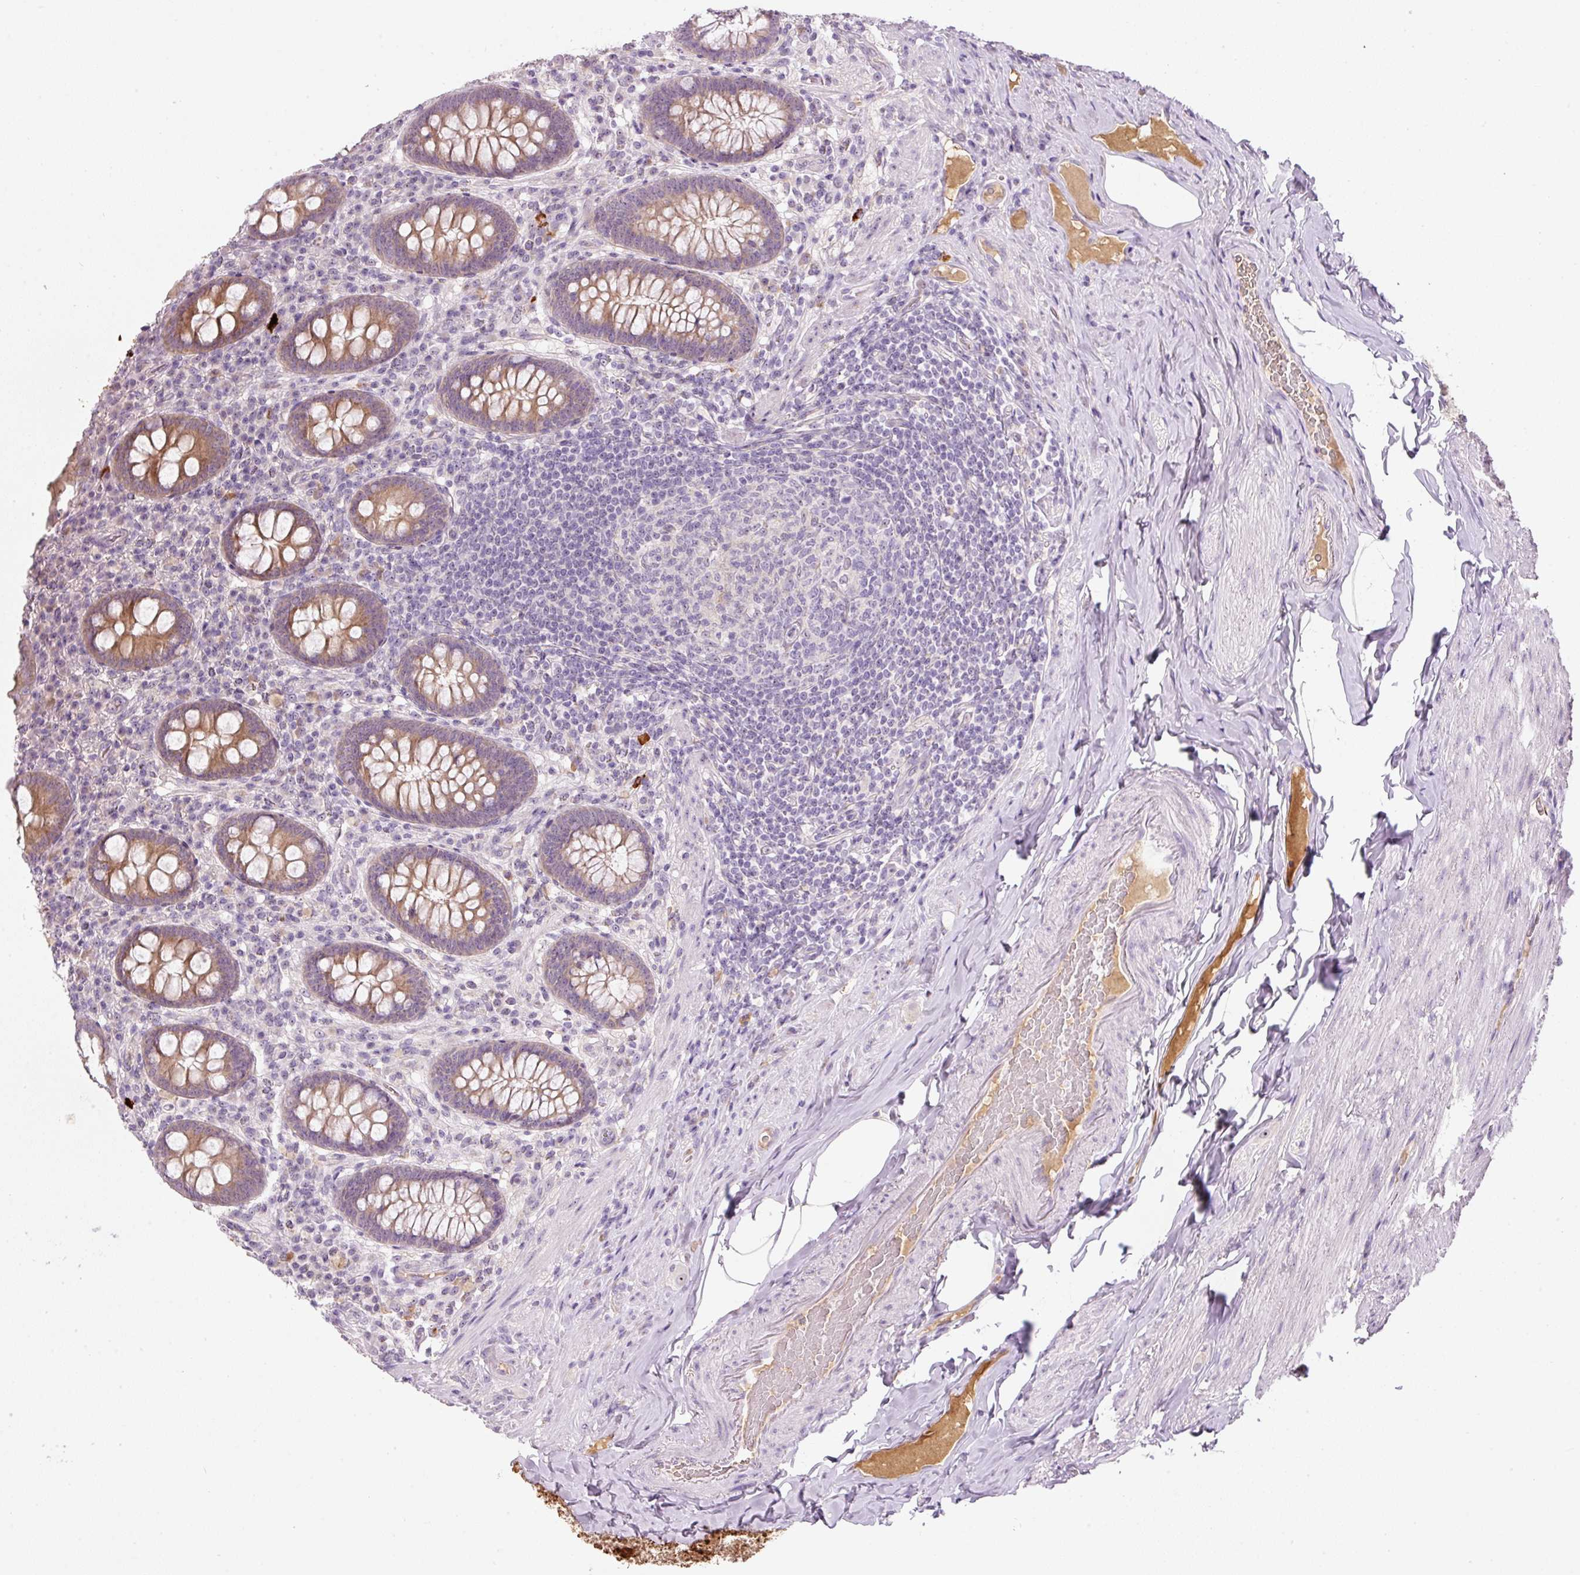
{"staining": {"intensity": "moderate", "quantity": ">75%", "location": "cytoplasmic/membranous"}, "tissue": "appendix", "cell_type": "Glandular cells", "image_type": "normal", "snomed": [{"axis": "morphology", "description": "Normal tissue, NOS"}, {"axis": "topography", "description": "Appendix"}], "caption": "Approximately >75% of glandular cells in normal human appendix demonstrate moderate cytoplasmic/membranous protein positivity as visualized by brown immunohistochemical staining.", "gene": "TMEM37", "patient": {"sex": "male", "age": 71}}